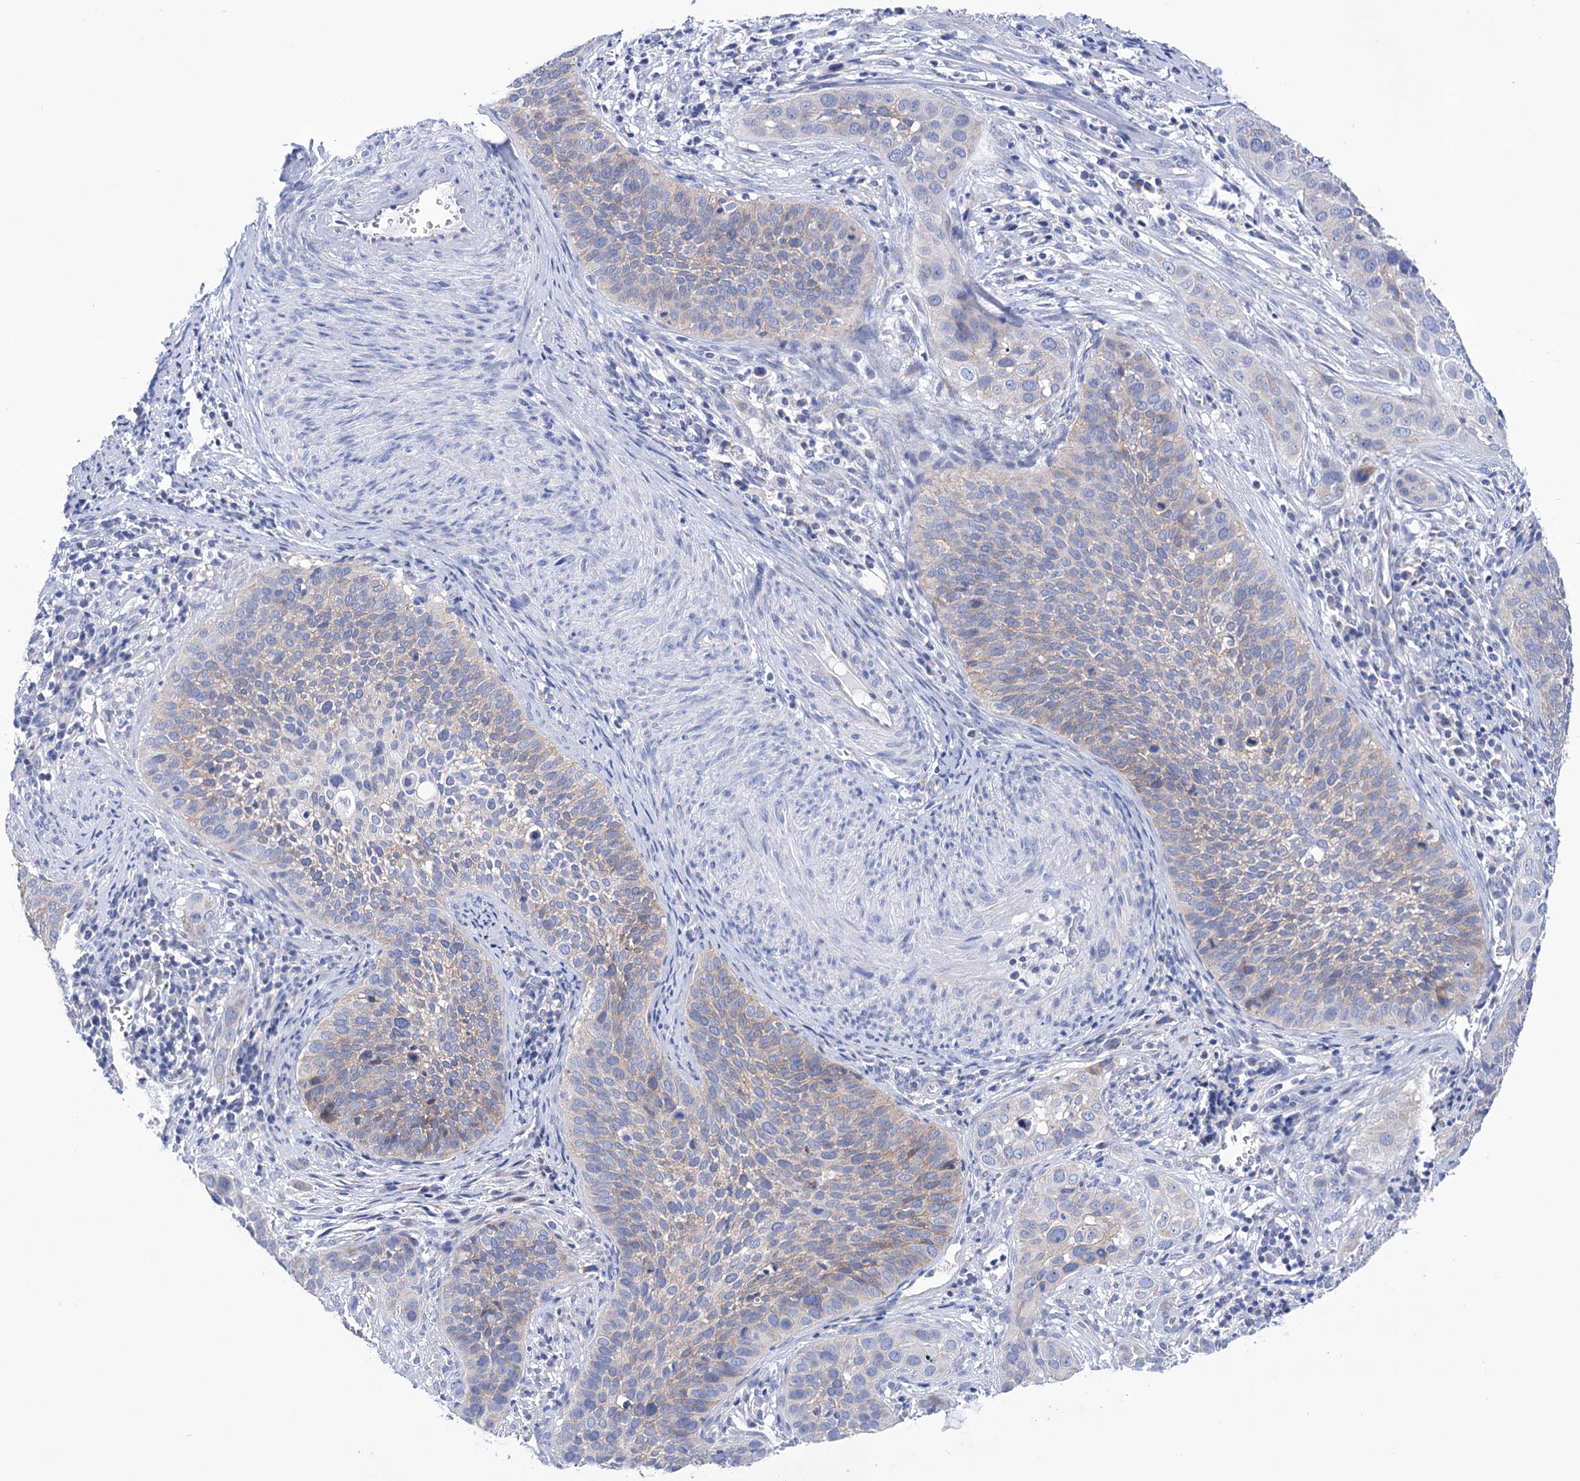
{"staining": {"intensity": "negative", "quantity": "none", "location": "none"}, "tissue": "cervical cancer", "cell_type": "Tumor cells", "image_type": "cancer", "snomed": [{"axis": "morphology", "description": "Squamous cell carcinoma, NOS"}, {"axis": "topography", "description": "Cervix"}], "caption": "Immunohistochemistry image of neoplastic tissue: human cervical cancer stained with DAB shows no significant protein expression in tumor cells.", "gene": "YARS2", "patient": {"sex": "female", "age": 34}}